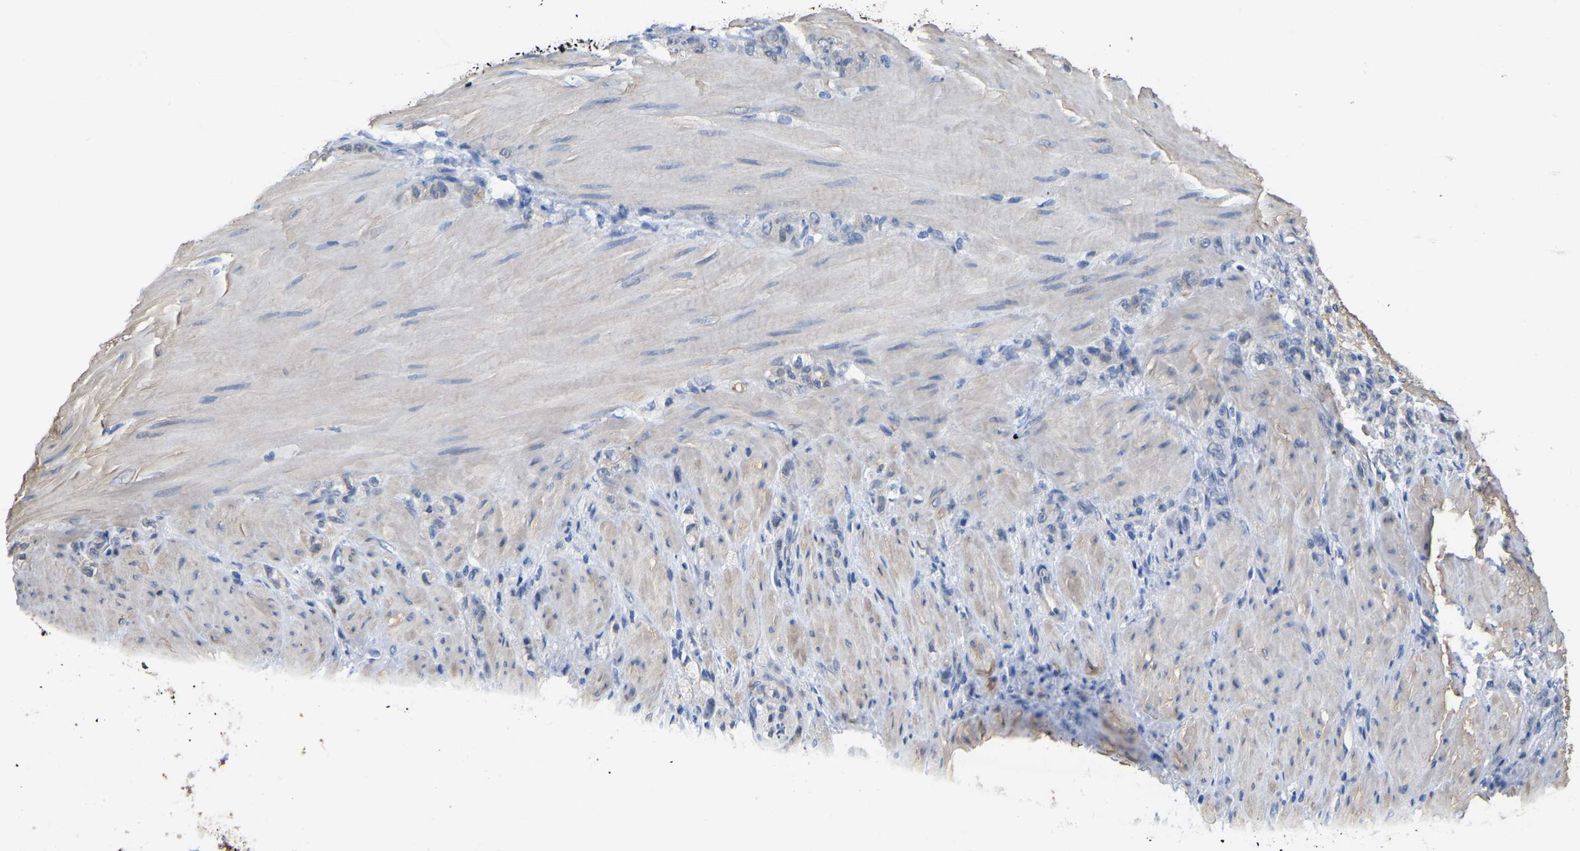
{"staining": {"intensity": "negative", "quantity": "none", "location": "none"}, "tissue": "stomach cancer", "cell_type": "Tumor cells", "image_type": "cancer", "snomed": [{"axis": "morphology", "description": "Normal tissue, NOS"}, {"axis": "morphology", "description": "Adenocarcinoma, NOS"}, {"axis": "topography", "description": "Stomach"}], "caption": "Stomach adenocarcinoma stained for a protein using IHC demonstrates no staining tumor cells.", "gene": "ZNF449", "patient": {"sex": "male", "age": 82}}